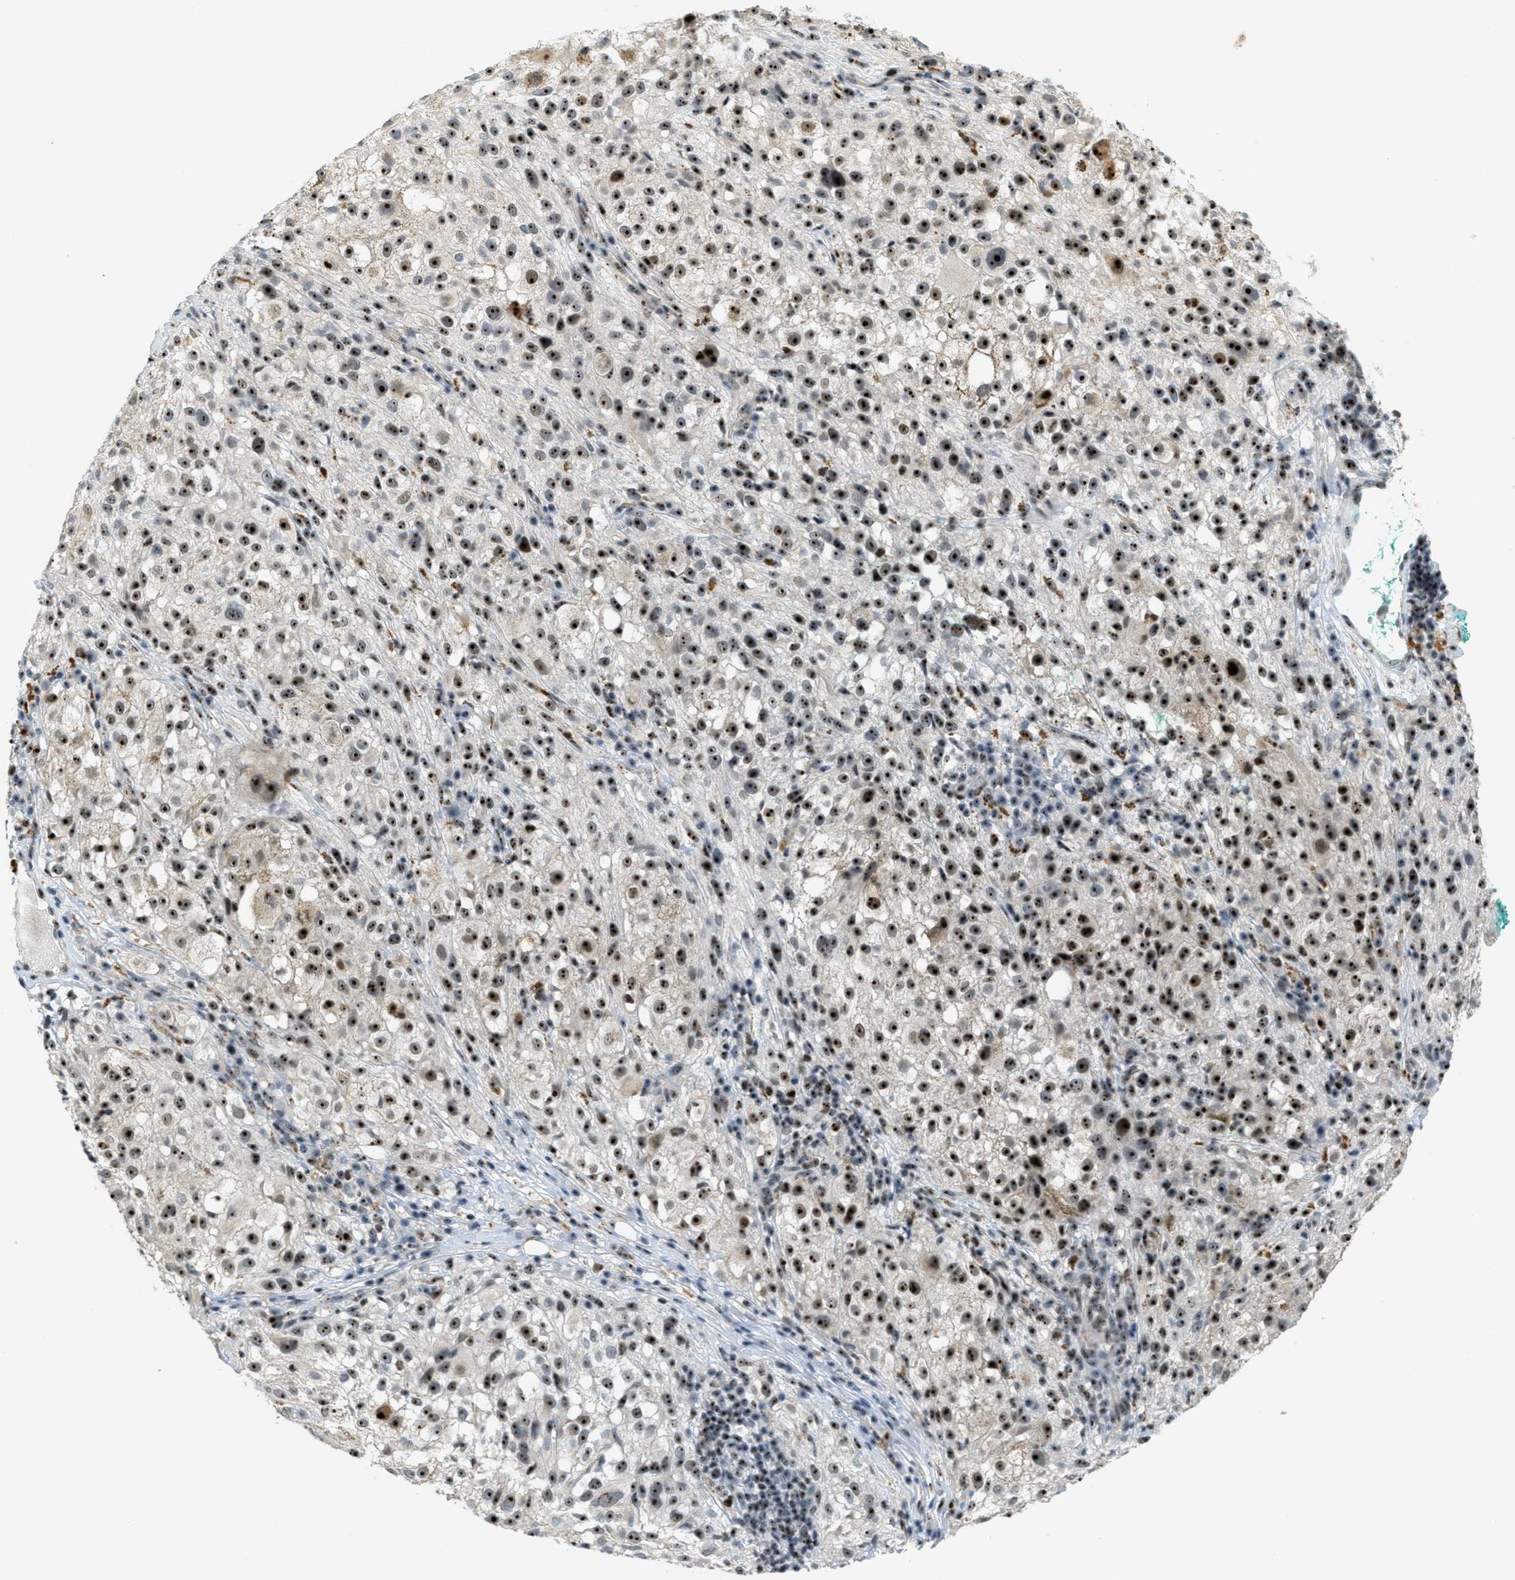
{"staining": {"intensity": "strong", "quantity": "25%-75%", "location": "nuclear"}, "tissue": "melanoma", "cell_type": "Tumor cells", "image_type": "cancer", "snomed": [{"axis": "morphology", "description": "Necrosis, NOS"}, {"axis": "morphology", "description": "Malignant melanoma, NOS"}, {"axis": "topography", "description": "Skin"}], "caption": "Tumor cells reveal strong nuclear expression in about 25%-75% of cells in malignant melanoma.", "gene": "DDX47", "patient": {"sex": "female", "age": 87}}